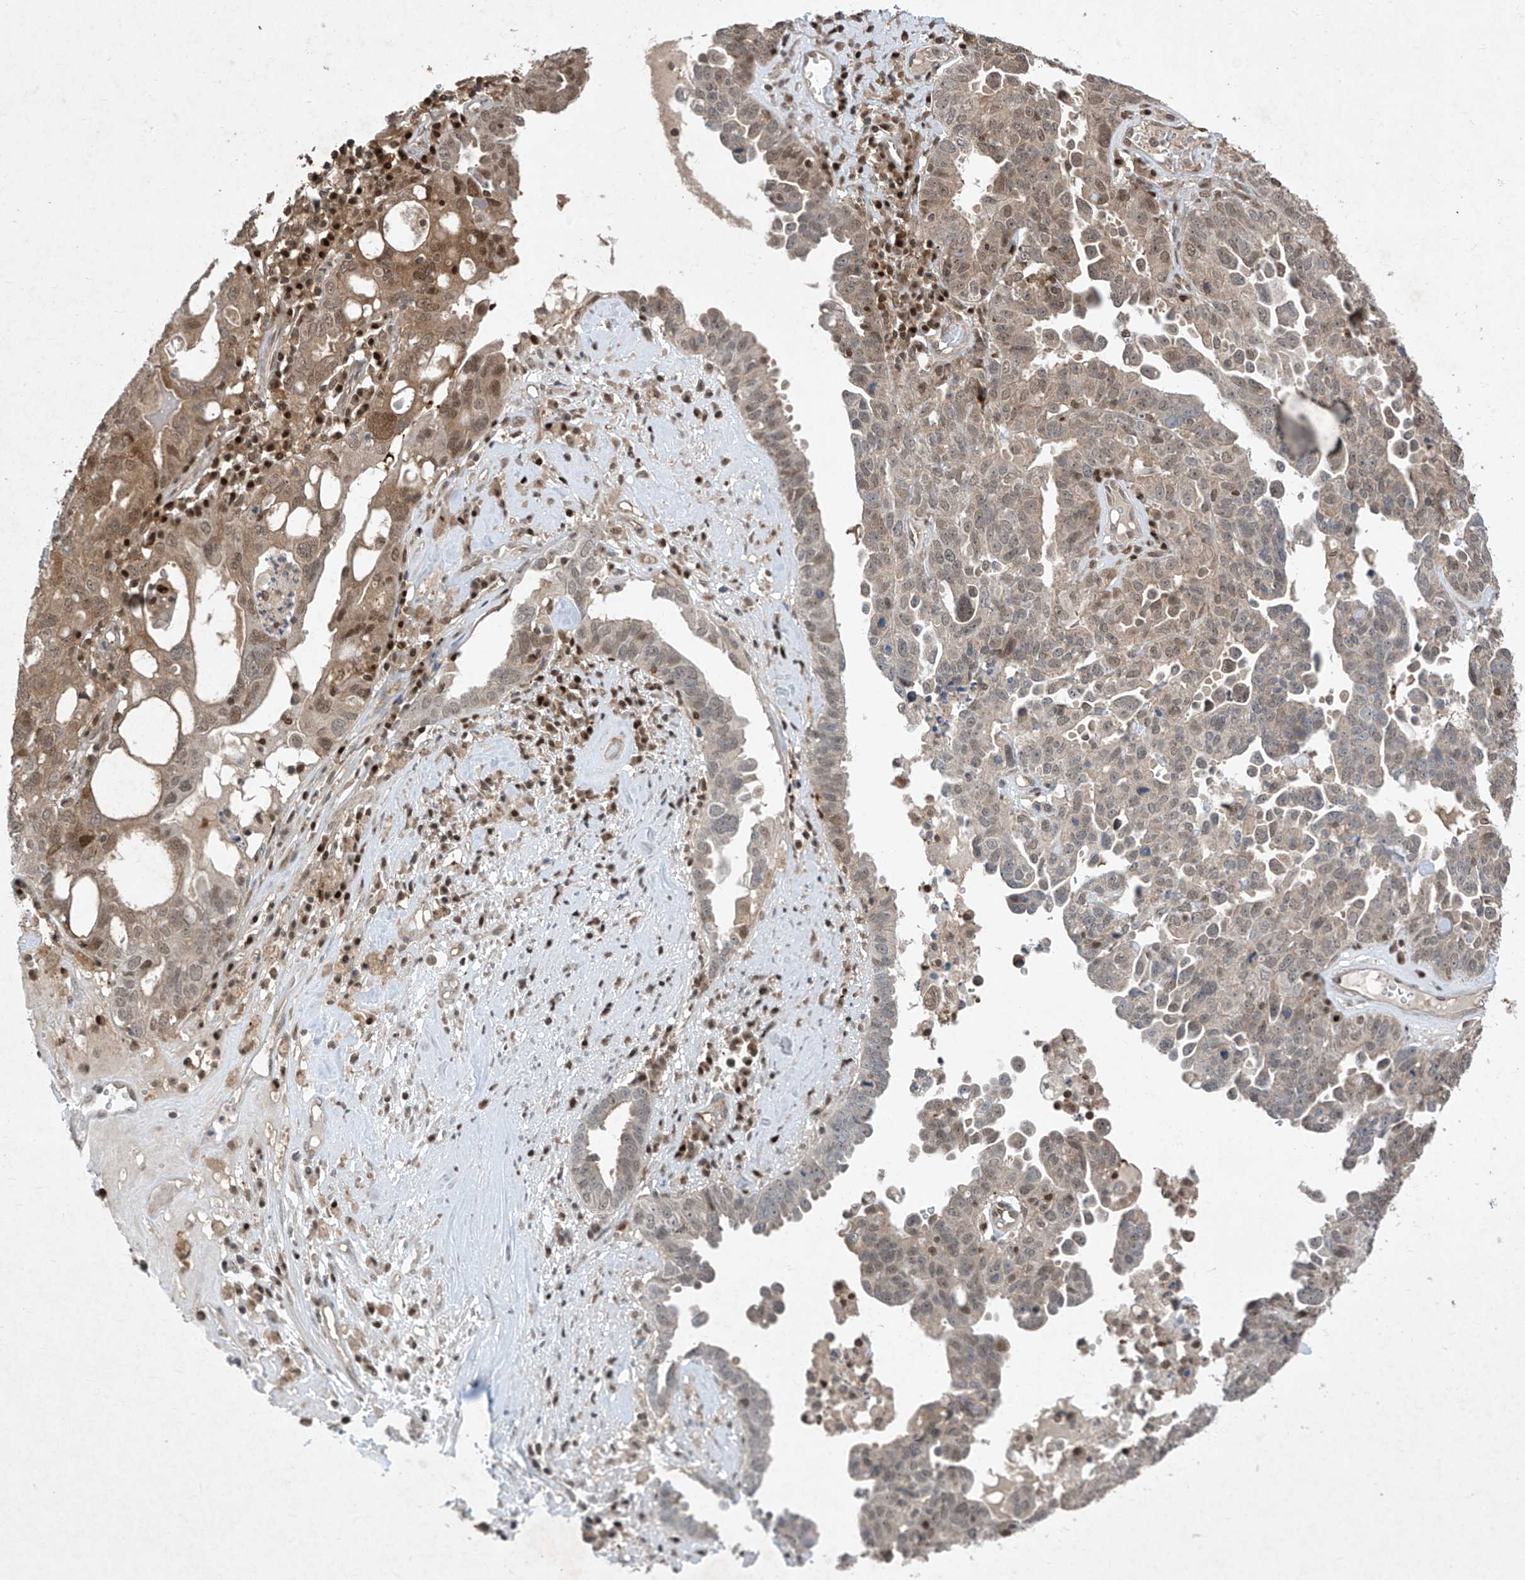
{"staining": {"intensity": "moderate", "quantity": "25%-75%", "location": "cytoplasmic/membranous,nuclear"}, "tissue": "ovarian cancer", "cell_type": "Tumor cells", "image_type": "cancer", "snomed": [{"axis": "morphology", "description": "Carcinoma, endometroid"}, {"axis": "topography", "description": "Ovary"}], "caption": "Immunohistochemical staining of ovarian cancer displays medium levels of moderate cytoplasmic/membranous and nuclear protein positivity in approximately 25%-75% of tumor cells. The staining was performed using DAB (3,3'-diaminobenzidine) to visualize the protein expression in brown, while the nuclei were stained in blue with hematoxylin (Magnification: 20x).", "gene": "ZNF358", "patient": {"sex": "female", "age": 62}}